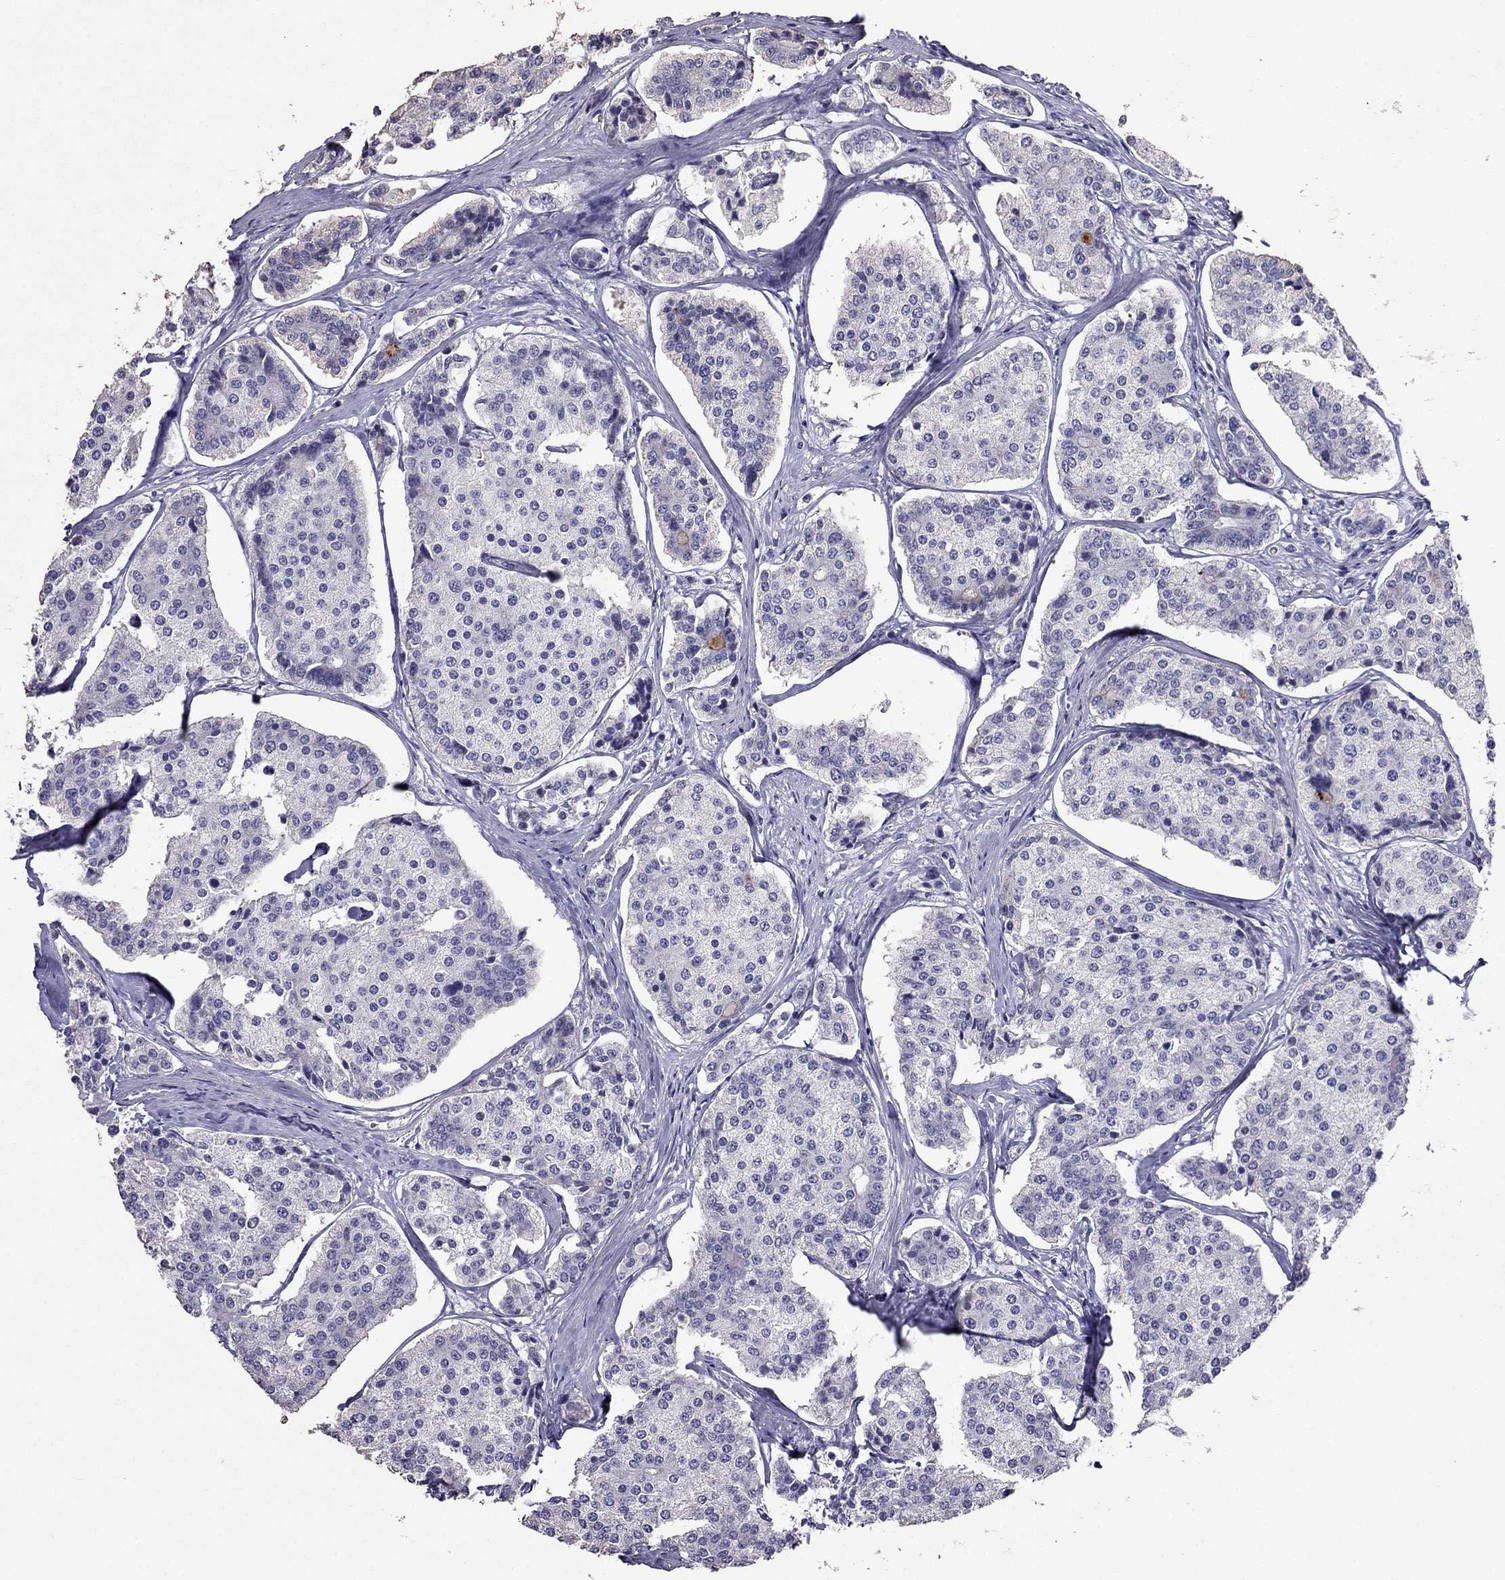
{"staining": {"intensity": "negative", "quantity": "none", "location": "none"}, "tissue": "carcinoid", "cell_type": "Tumor cells", "image_type": "cancer", "snomed": [{"axis": "morphology", "description": "Carcinoid, malignant, NOS"}, {"axis": "topography", "description": "Small intestine"}], "caption": "The image displays no staining of tumor cells in carcinoid. (DAB (3,3'-diaminobenzidine) immunohistochemistry (IHC) with hematoxylin counter stain).", "gene": "AK5", "patient": {"sex": "female", "age": 65}}